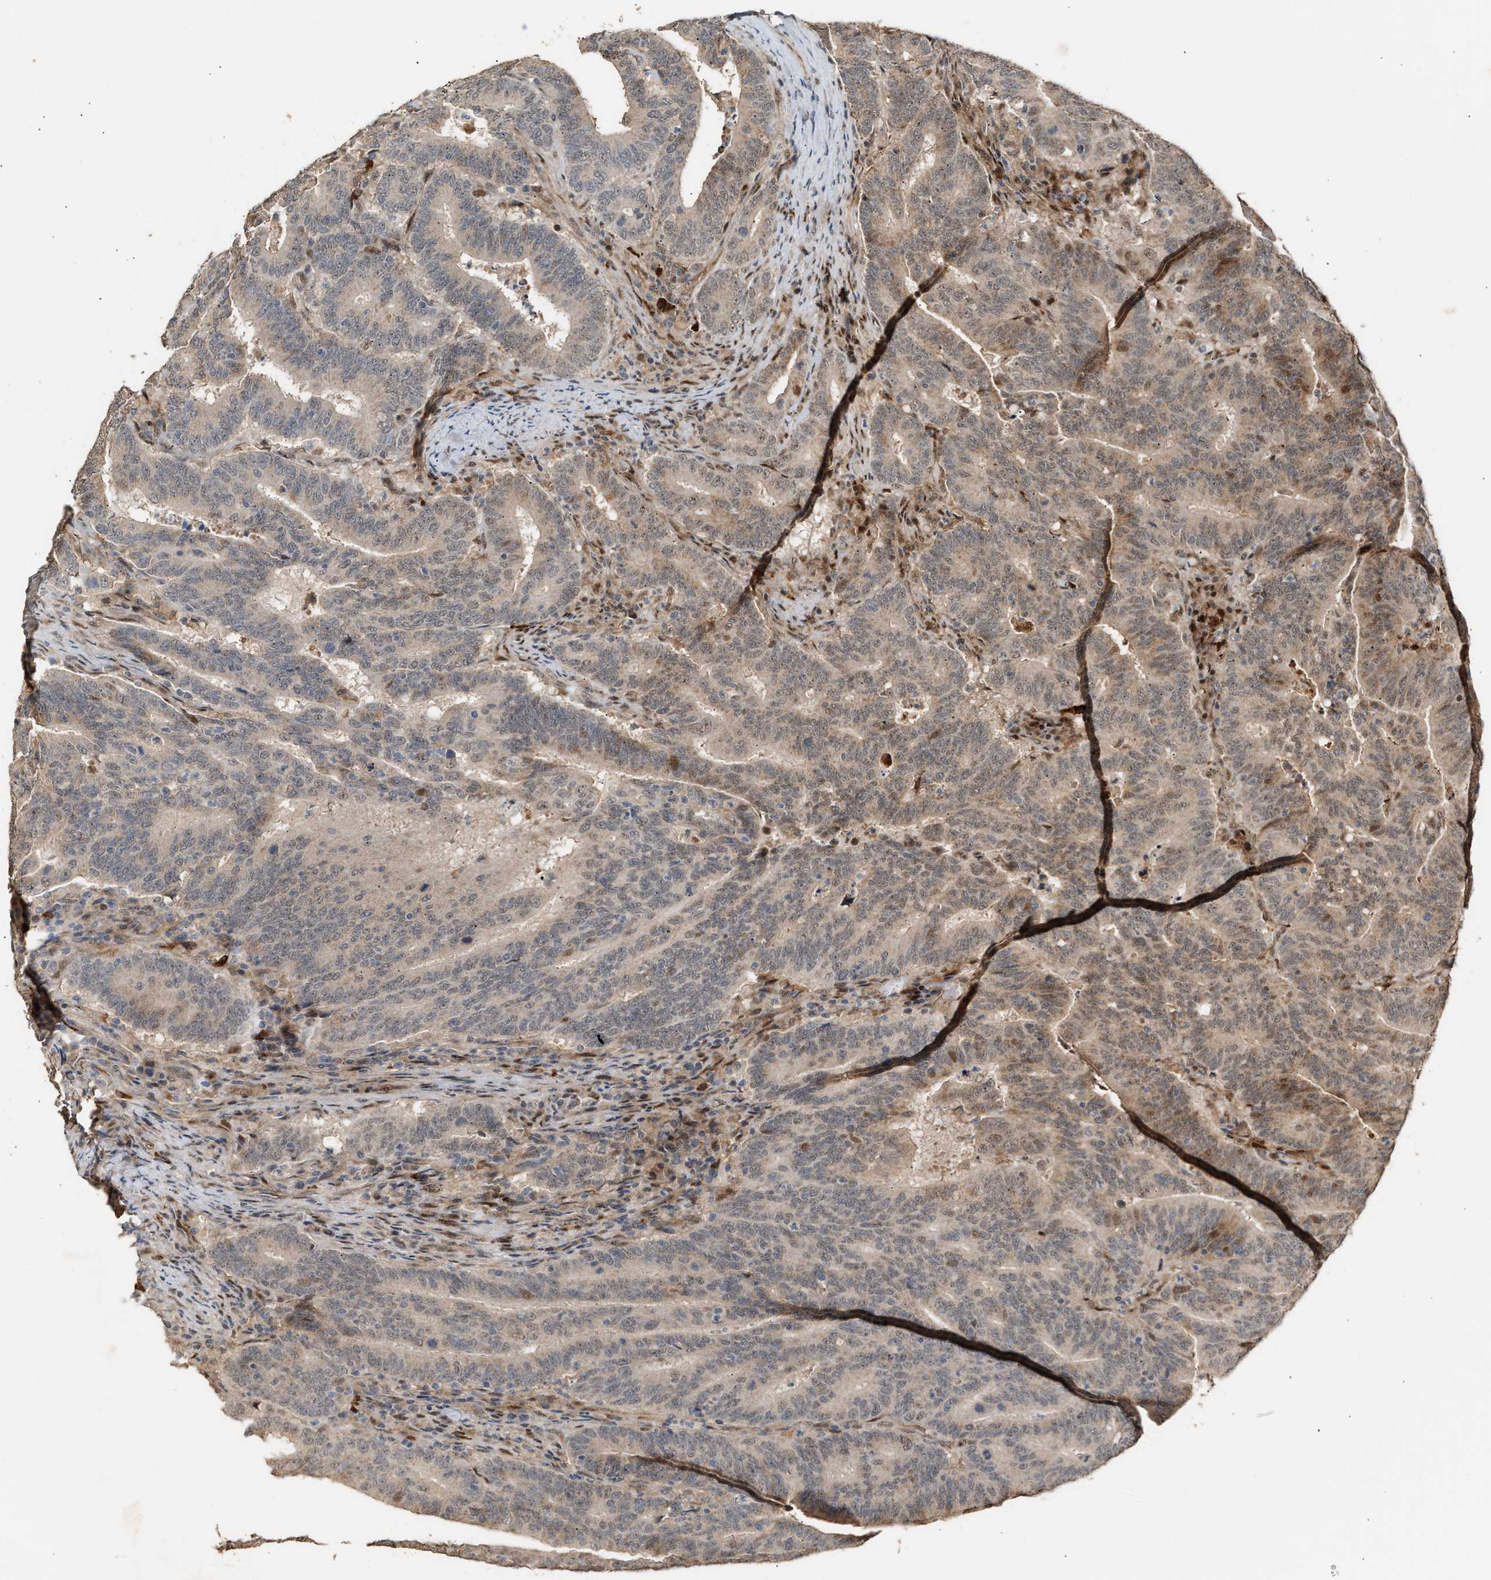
{"staining": {"intensity": "weak", "quantity": ">75%", "location": "cytoplasmic/membranous,nuclear"}, "tissue": "colorectal cancer", "cell_type": "Tumor cells", "image_type": "cancer", "snomed": [{"axis": "morphology", "description": "Adenocarcinoma, NOS"}, {"axis": "topography", "description": "Colon"}], "caption": "This is a photomicrograph of IHC staining of colorectal cancer (adenocarcinoma), which shows weak expression in the cytoplasmic/membranous and nuclear of tumor cells.", "gene": "ZFAND5", "patient": {"sex": "female", "age": 66}}